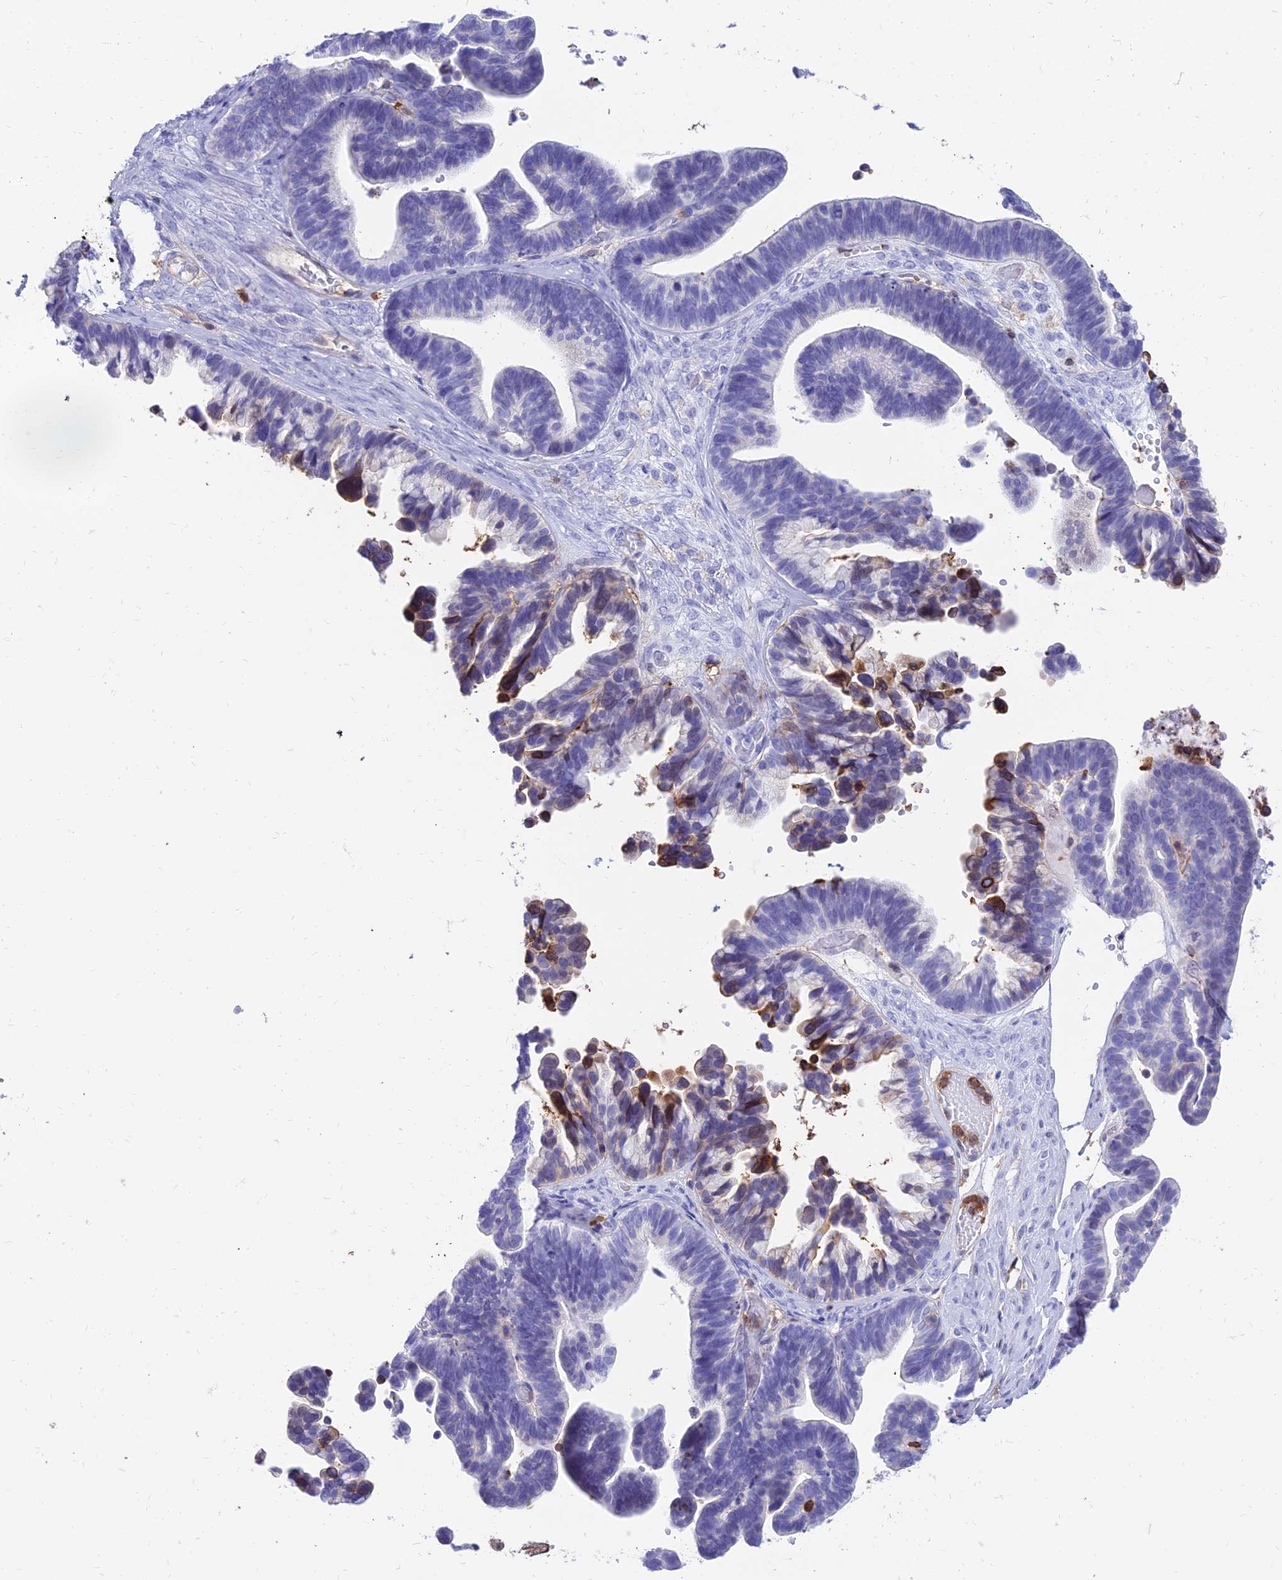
{"staining": {"intensity": "negative", "quantity": "none", "location": "none"}, "tissue": "ovarian cancer", "cell_type": "Tumor cells", "image_type": "cancer", "snomed": [{"axis": "morphology", "description": "Cystadenocarcinoma, serous, NOS"}, {"axis": "topography", "description": "Ovary"}], "caption": "Protein analysis of ovarian serous cystadenocarcinoma reveals no significant staining in tumor cells.", "gene": "SREK1IP1", "patient": {"sex": "female", "age": 56}}